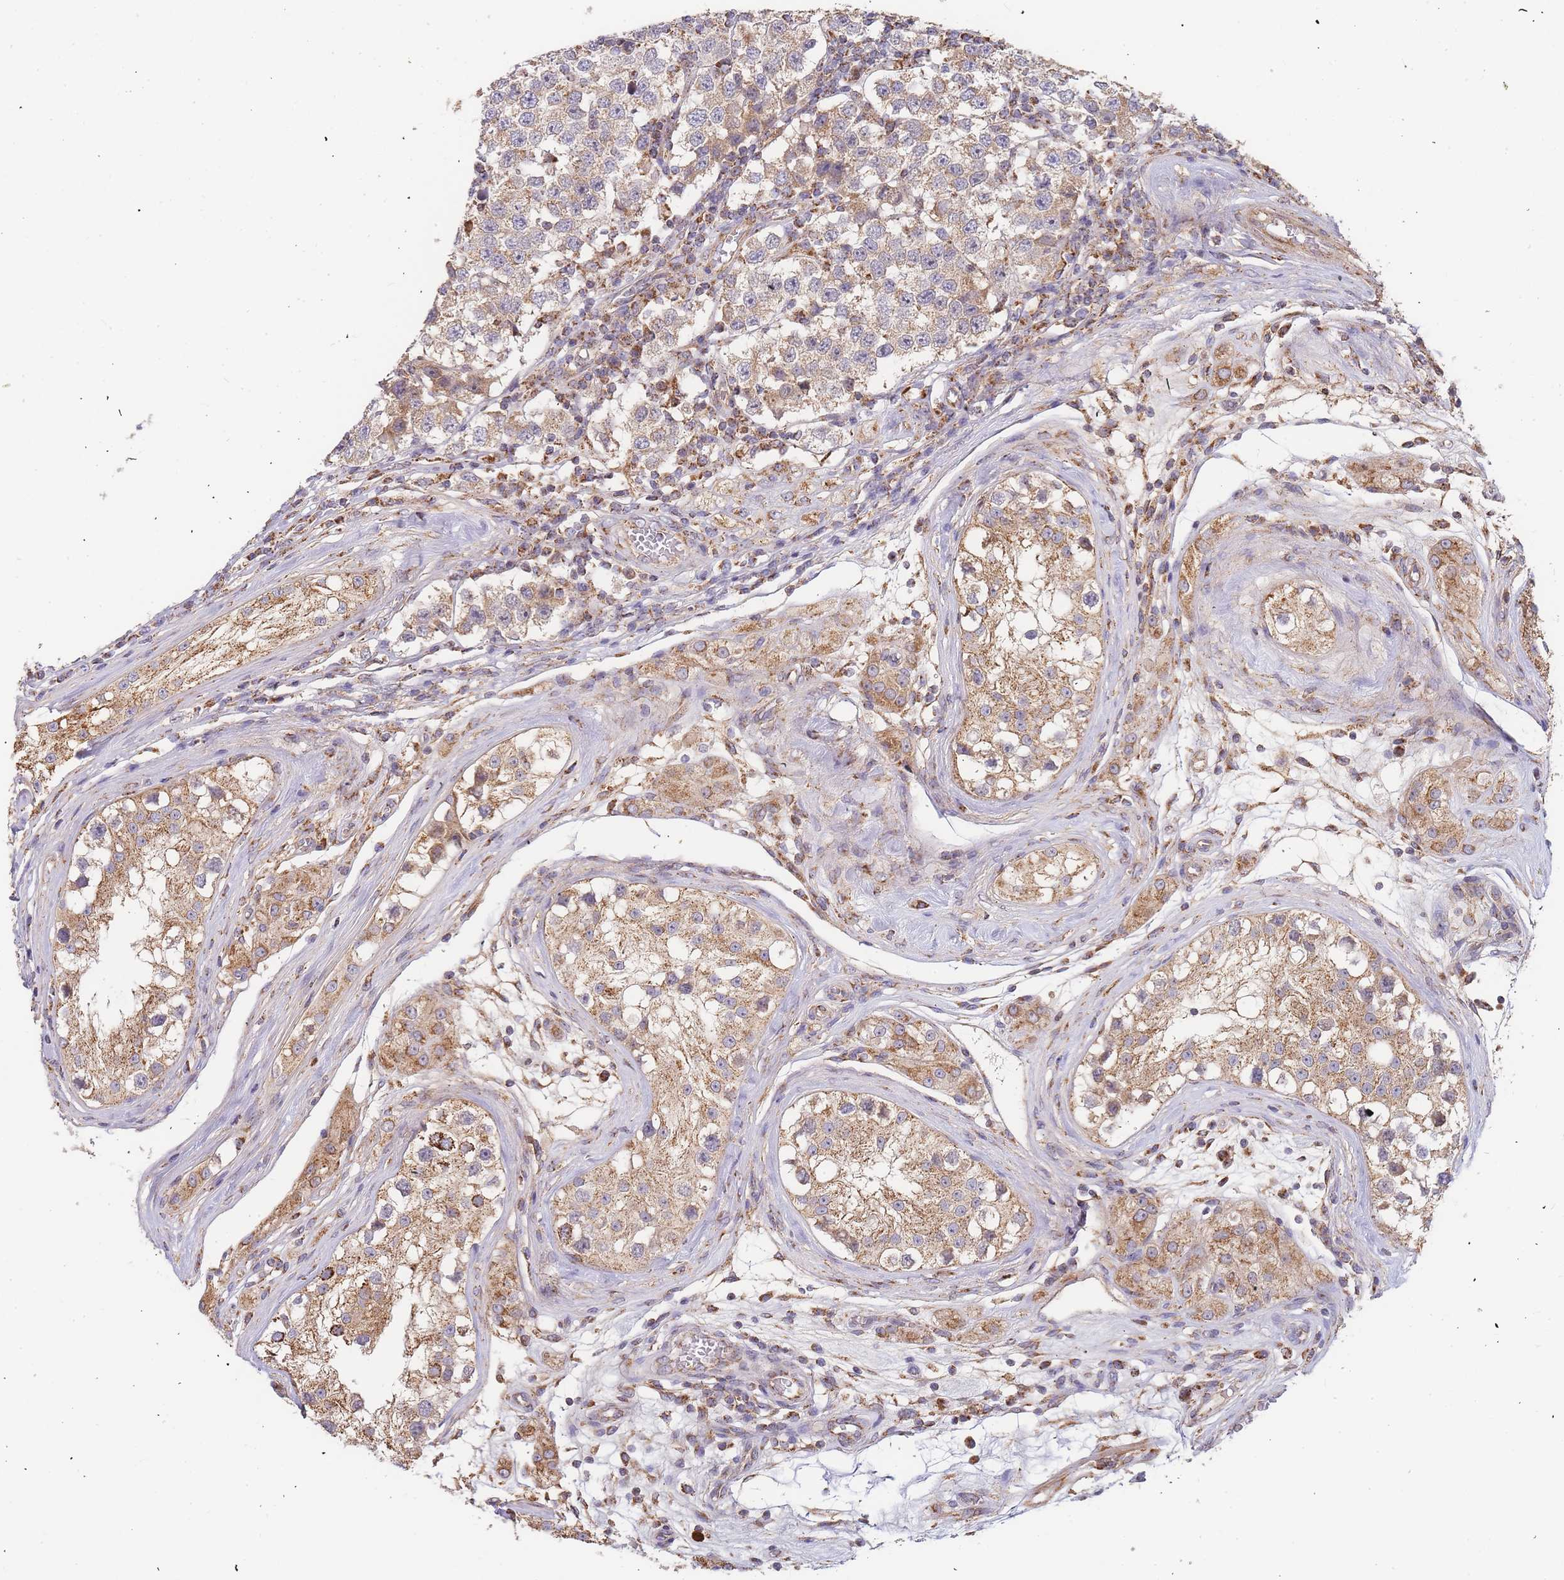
{"staining": {"intensity": "weak", "quantity": "25%-75%", "location": "cytoplasmic/membranous"}, "tissue": "testis cancer", "cell_type": "Tumor cells", "image_type": "cancer", "snomed": [{"axis": "morphology", "description": "Seminoma, NOS"}, {"axis": "topography", "description": "Testis"}], "caption": "Immunohistochemistry (IHC) staining of testis seminoma, which exhibits low levels of weak cytoplasmic/membranous expression in about 25%-75% of tumor cells indicating weak cytoplasmic/membranous protein expression. The staining was performed using DAB (brown) for protein detection and nuclei were counterstained in hematoxylin (blue).", "gene": "ADCY9", "patient": {"sex": "male", "age": 34}}